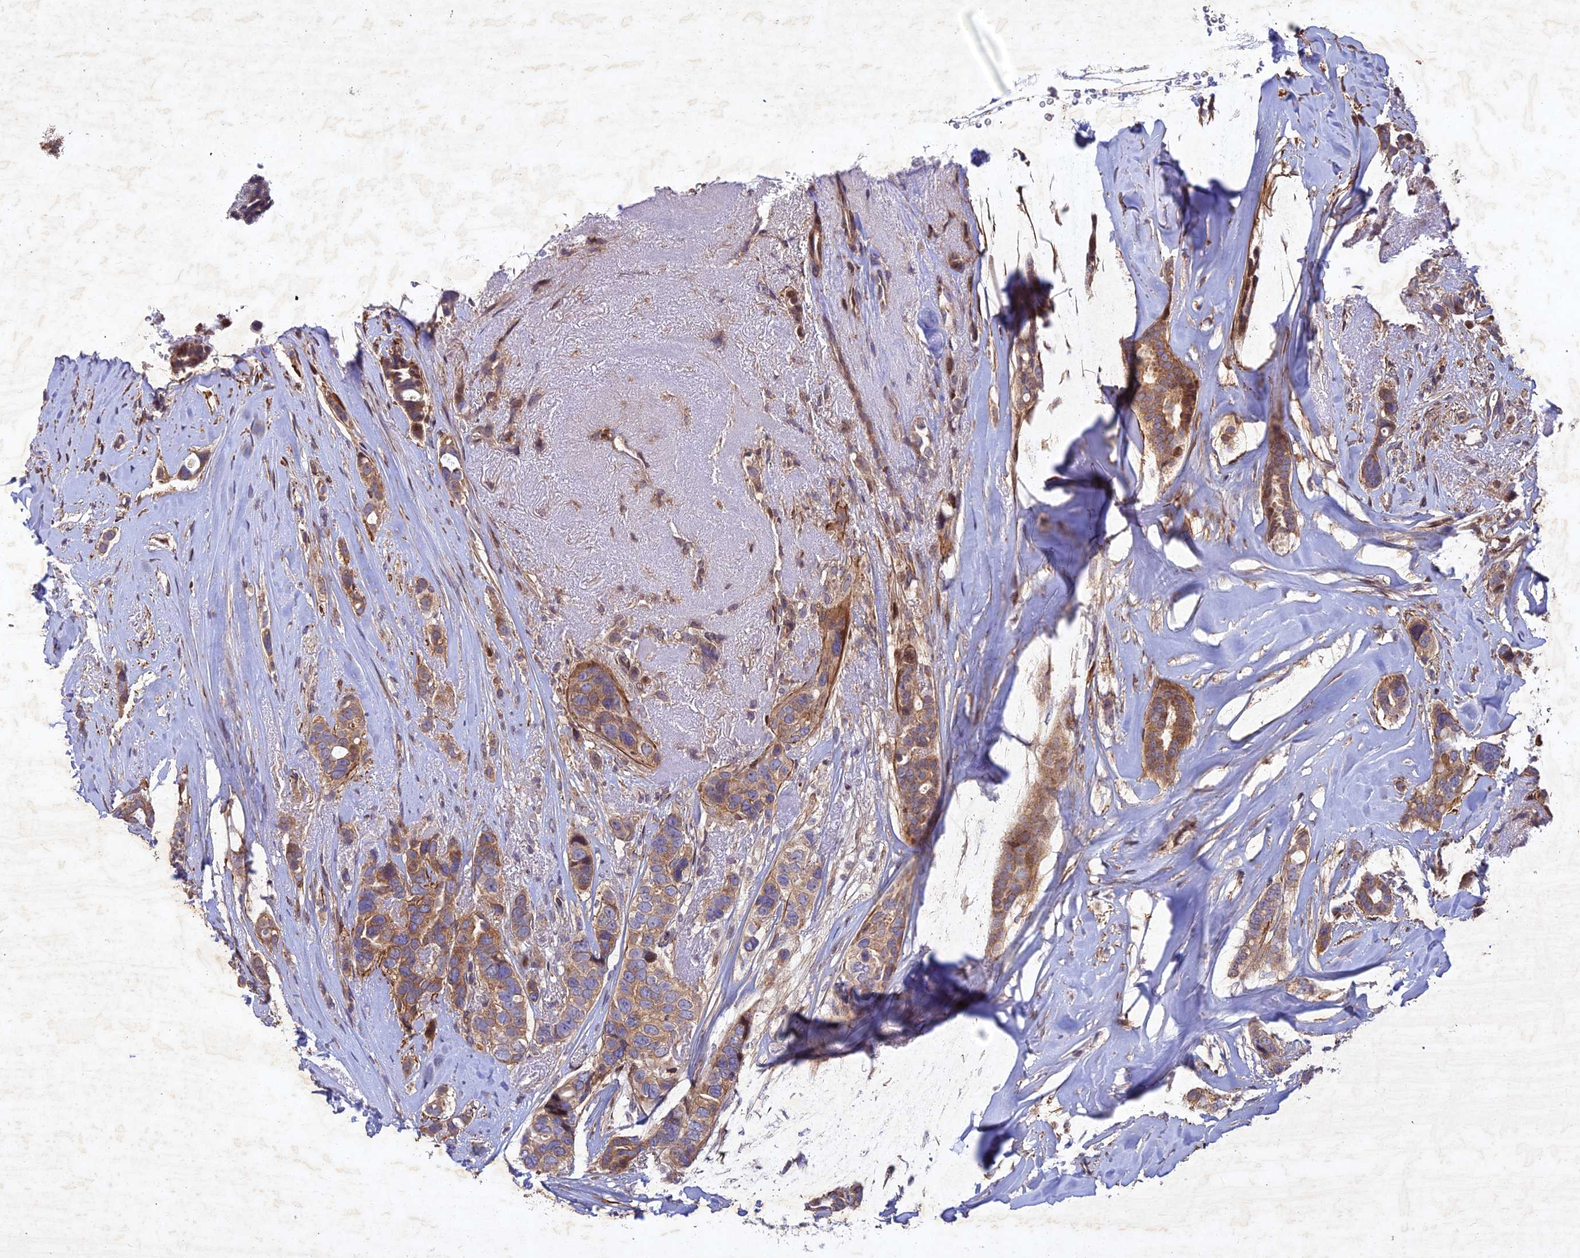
{"staining": {"intensity": "moderate", "quantity": ">75%", "location": "cytoplasmic/membranous"}, "tissue": "breast cancer", "cell_type": "Tumor cells", "image_type": "cancer", "snomed": [{"axis": "morphology", "description": "Lobular carcinoma"}, {"axis": "topography", "description": "Breast"}], "caption": "Protein analysis of breast cancer (lobular carcinoma) tissue reveals moderate cytoplasmic/membranous expression in about >75% of tumor cells. The staining was performed using DAB to visualize the protein expression in brown, while the nuclei were stained in blue with hematoxylin (Magnification: 20x).", "gene": "RELCH", "patient": {"sex": "female", "age": 51}}